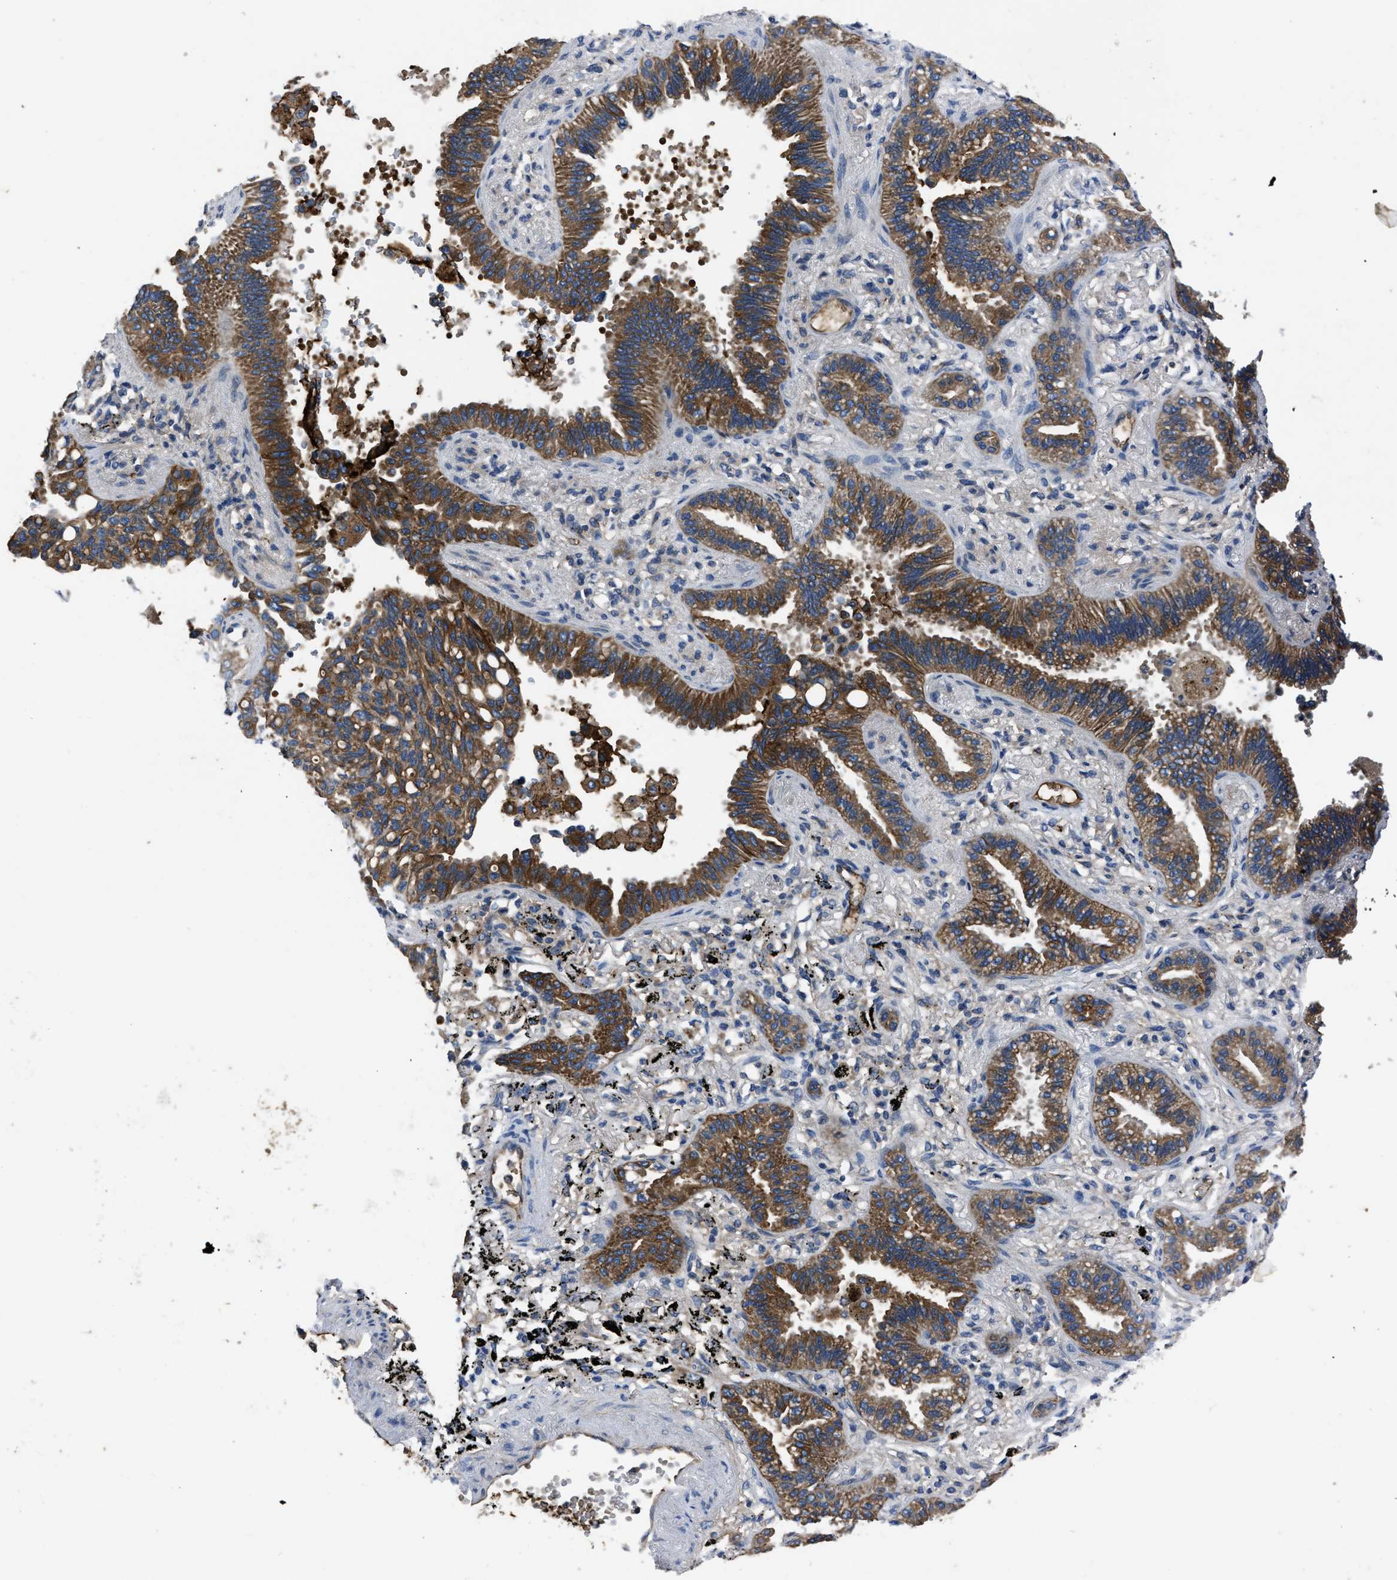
{"staining": {"intensity": "moderate", "quantity": ">75%", "location": "cytoplasmic/membranous"}, "tissue": "lung cancer", "cell_type": "Tumor cells", "image_type": "cancer", "snomed": [{"axis": "morphology", "description": "Normal tissue, NOS"}, {"axis": "morphology", "description": "Adenocarcinoma, NOS"}, {"axis": "topography", "description": "Lung"}], "caption": "IHC micrograph of adenocarcinoma (lung) stained for a protein (brown), which shows medium levels of moderate cytoplasmic/membranous positivity in approximately >75% of tumor cells.", "gene": "ERC1", "patient": {"sex": "male", "age": 59}}